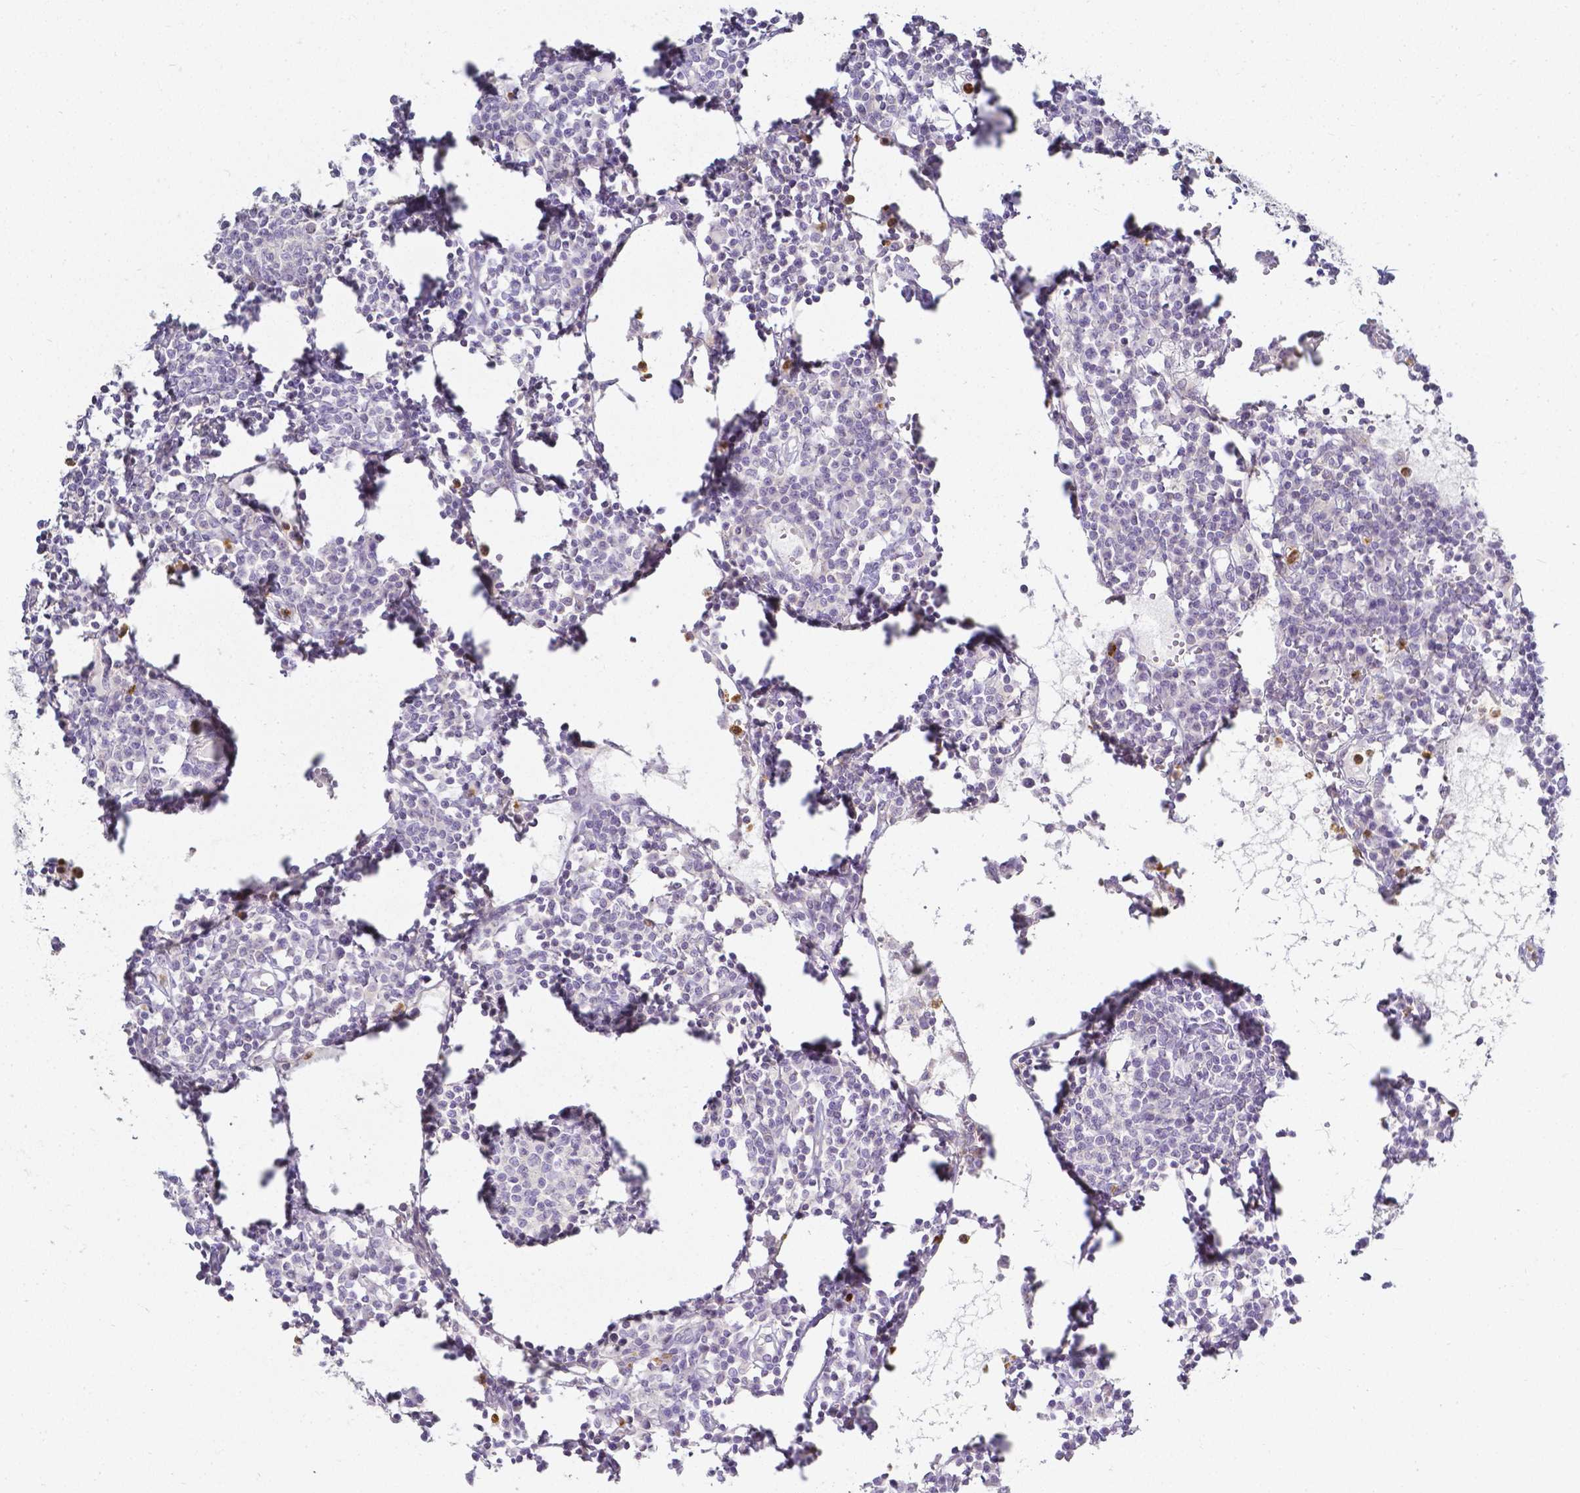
{"staining": {"intensity": "negative", "quantity": "none", "location": "none"}, "tissue": "lymph node", "cell_type": "Germinal center cells", "image_type": "normal", "snomed": [{"axis": "morphology", "description": "Normal tissue, NOS"}, {"axis": "topography", "description": "Lymph node"}], "caption": "Immunohistochemical staining of benign lymph node exhibits no significant expression in germinal center cells. Nuclei are stained in blue.", "gene": "KCNH1", "patient": {"sex": "female", "age": 78}}